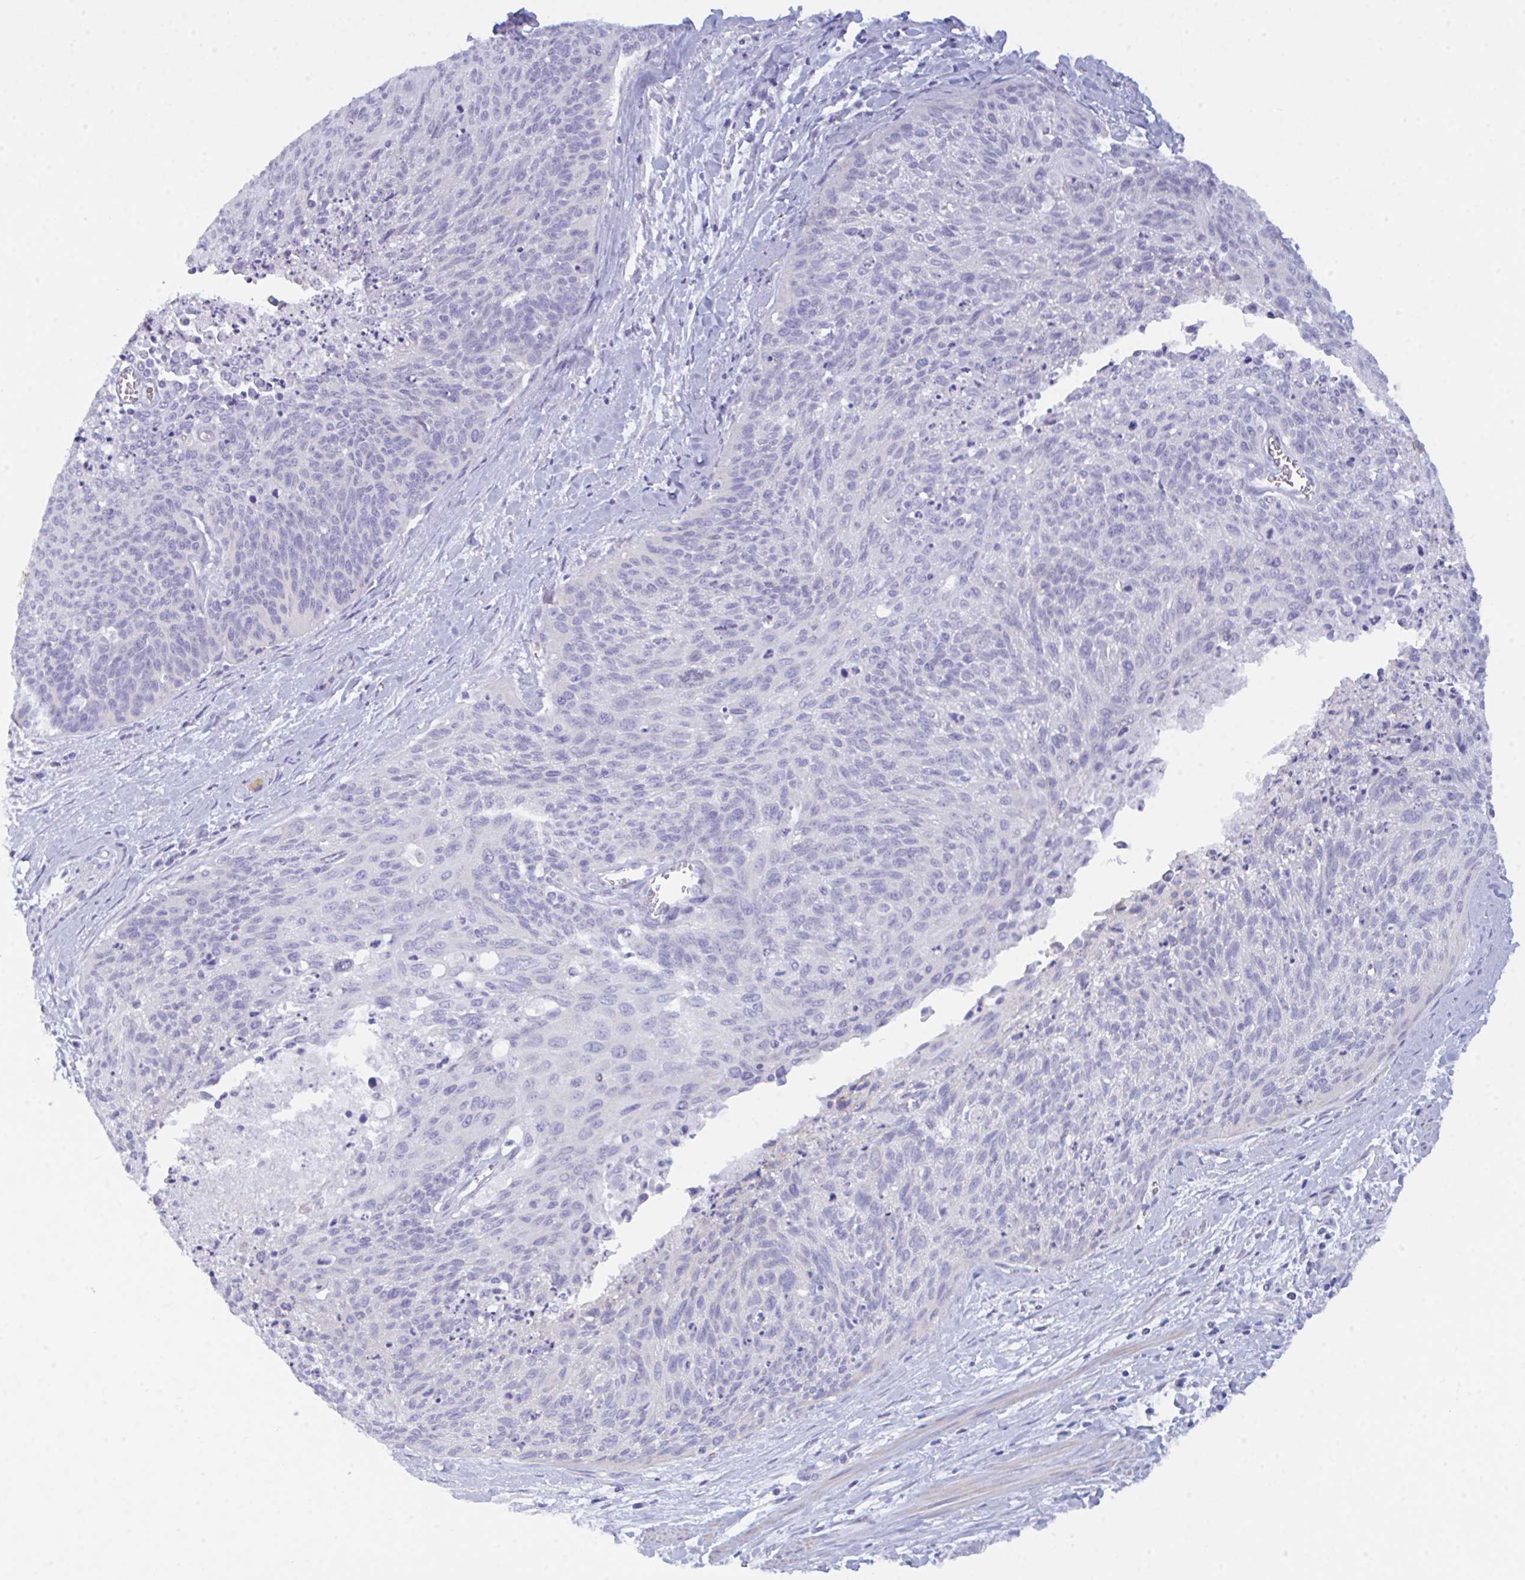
{"staining": {"intensity": "negative", "quantity": "none", "location": "none"}, "tissue": "cervical cancer", "cell_type": "Tumor cells", "image_type": "cancer", "snomed": [{"axis": "morphology", "description": "Squamous cell carcinoma, NOS"}, {"axis": "topography", "description": "Cervix"}], "caption": "Immunohistochemistry (IHC) image of neoplastic tissue: cervical cancer stained with DAB displays no significant protein staining in tumor cells. Nuclei are stained in blue.", "gene": "CEP170B", "patient": {"sex": "female", "age": 55}}